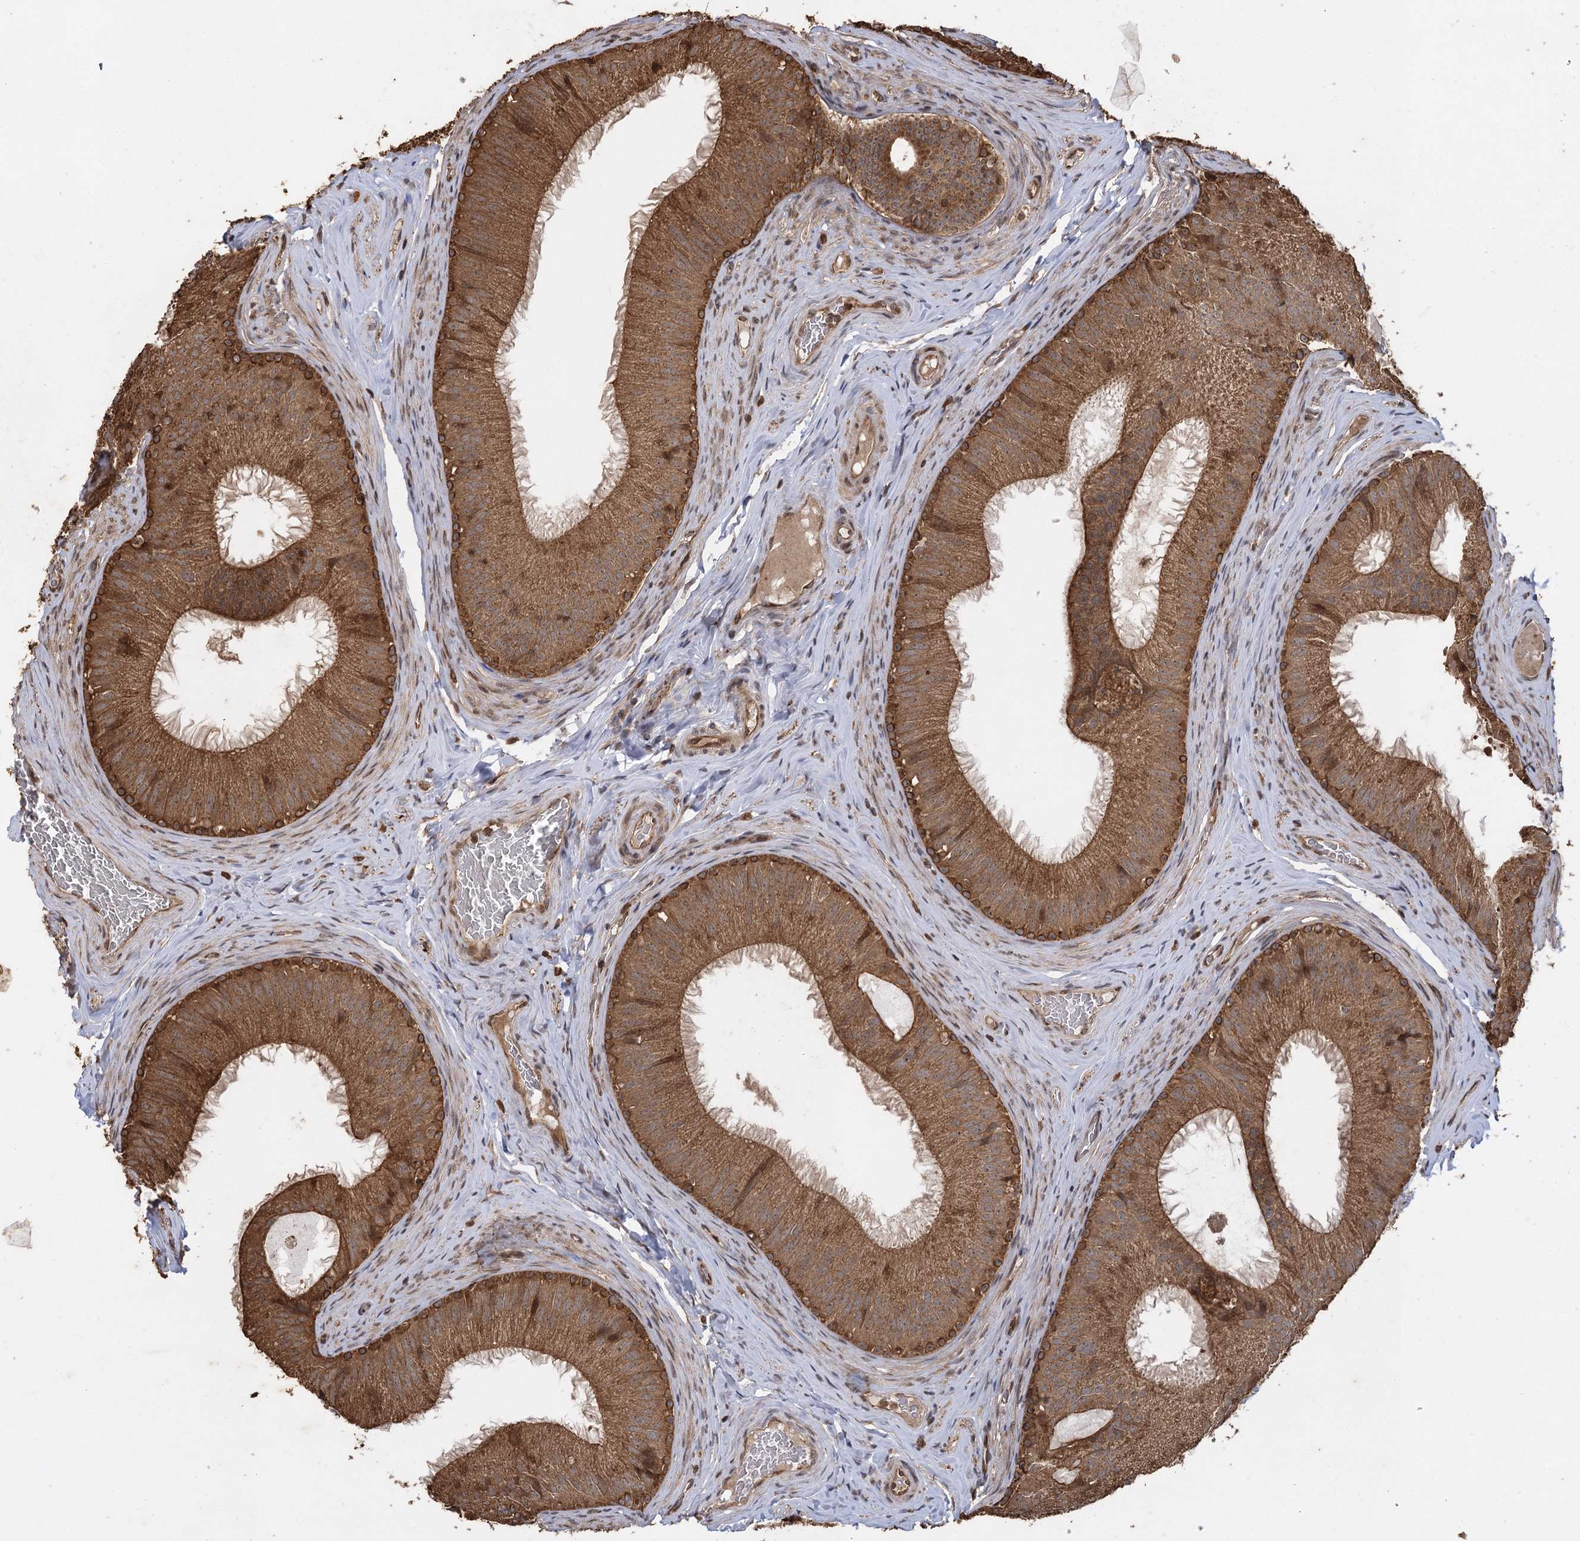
{"staining": {"intensity": "moderate", "quantity": ">75%", "location": "cytoplasmic/membranous"}, "tissue": "epididymis", "cell_type": "Glandular cells", "image_type": "normal", "snomed": [{"axis": "morphology", "description": "Normal tissue, NOS"}, {"axis": "topography", "description": "Epididymis"}], "caption": "Moderate cytoplasmic/membranous protein expression is appreciated in approximately >75% of glandular cells in epididymis. Nuclei are stained in blue.", "gene": "IL11RA", "patient": {"sex": "male", "age": 34}}